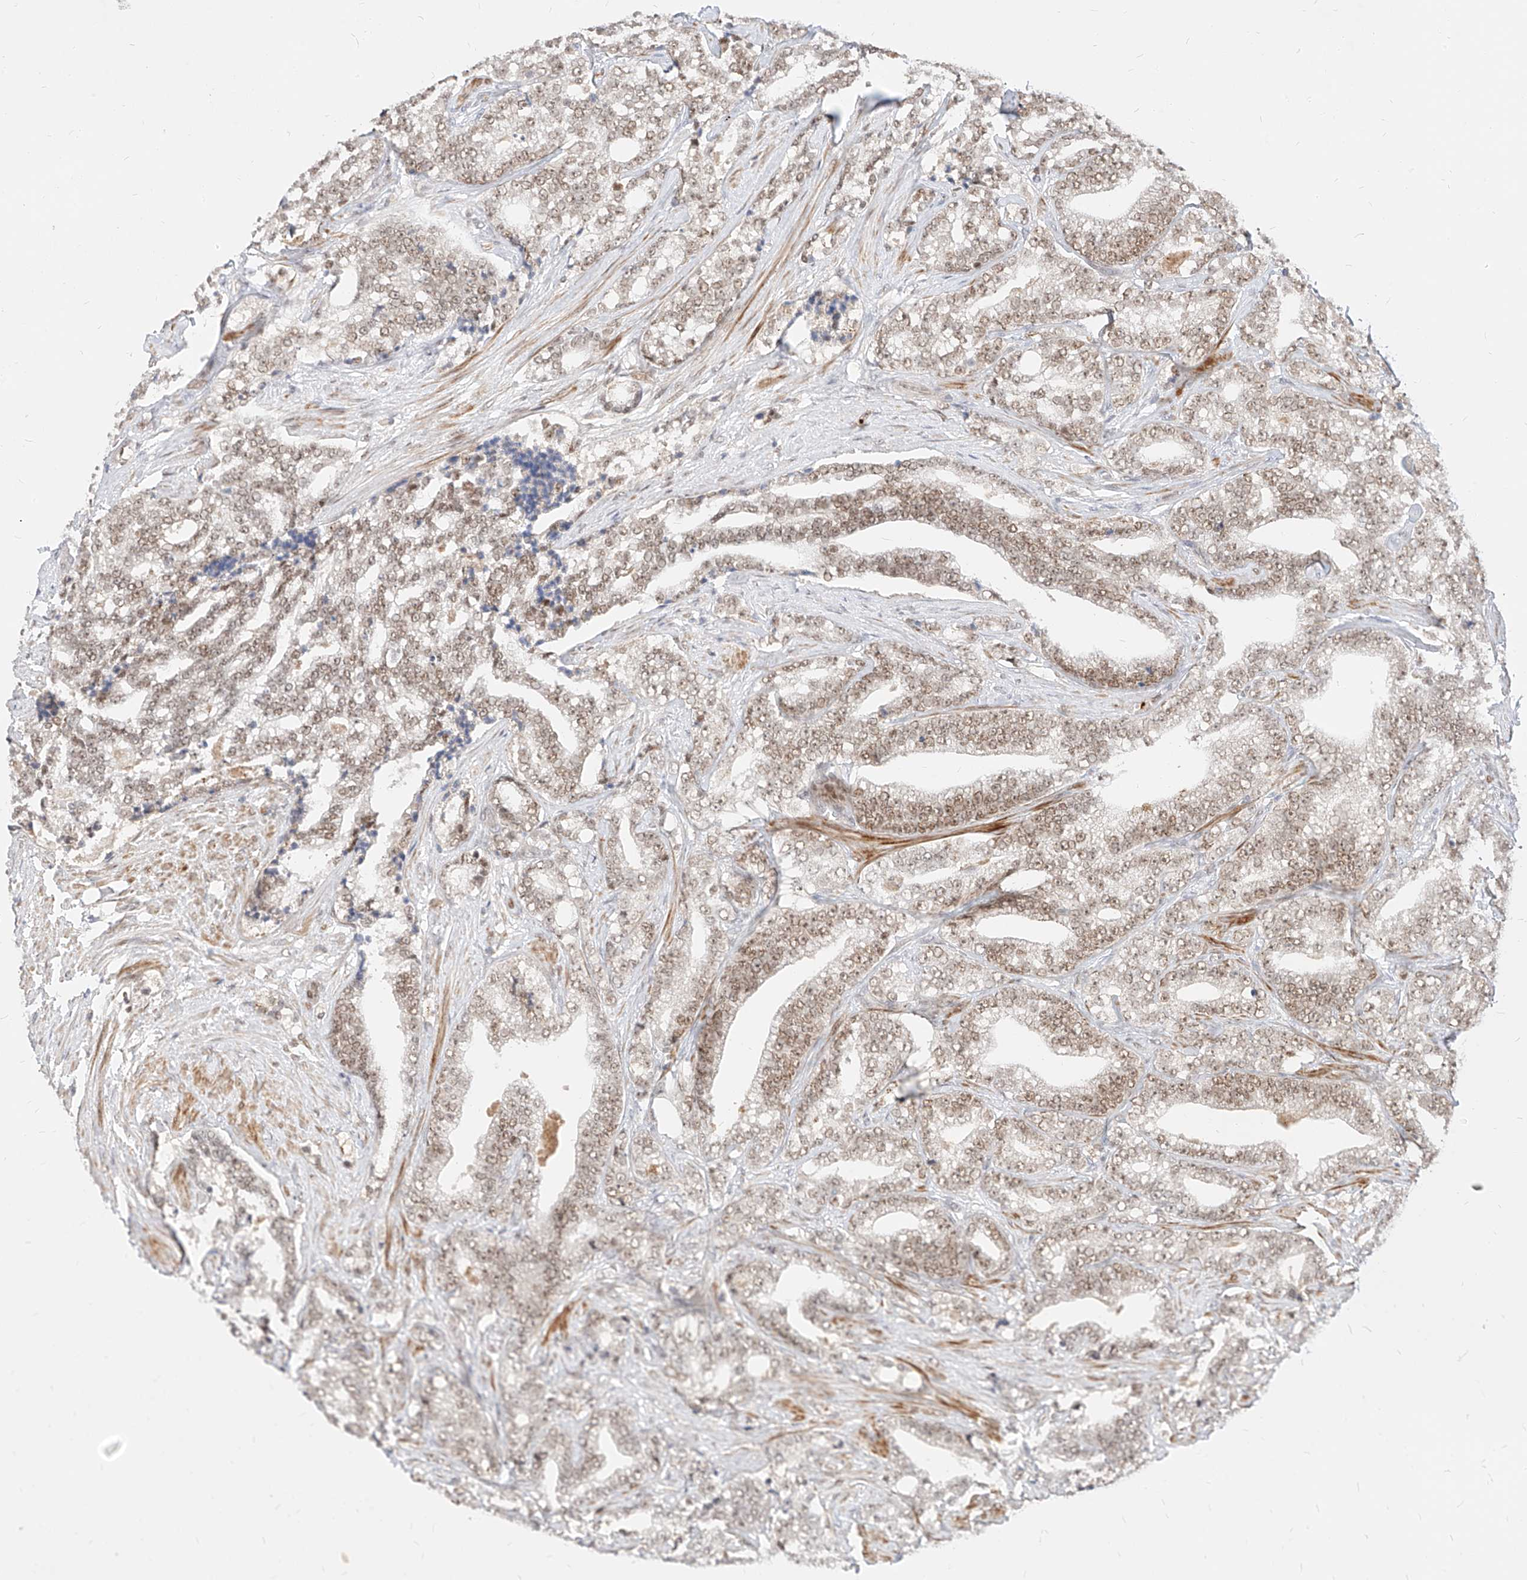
{"staining": {"intensity": "moderate", "quantity": ">75%", "location": "nuclear"}, "tissue": "prostate cancer", "cell_type": "Tumor cells", "image_type": "cancer", "snomed": [{"axis": "morphology", "description": "Adenocarcinoma, High grade"}, {"axis": "topography", "description": "Prostate and seminal vesicle, NOS"}], "caption": "Protein staining displays moderate nuclear staining in approximately >75% of tumor cells in prostate cancer (high-grade adenocarcinoma).", "gene": "CBX8", "patient": {"sex": "male", "age": 67}}